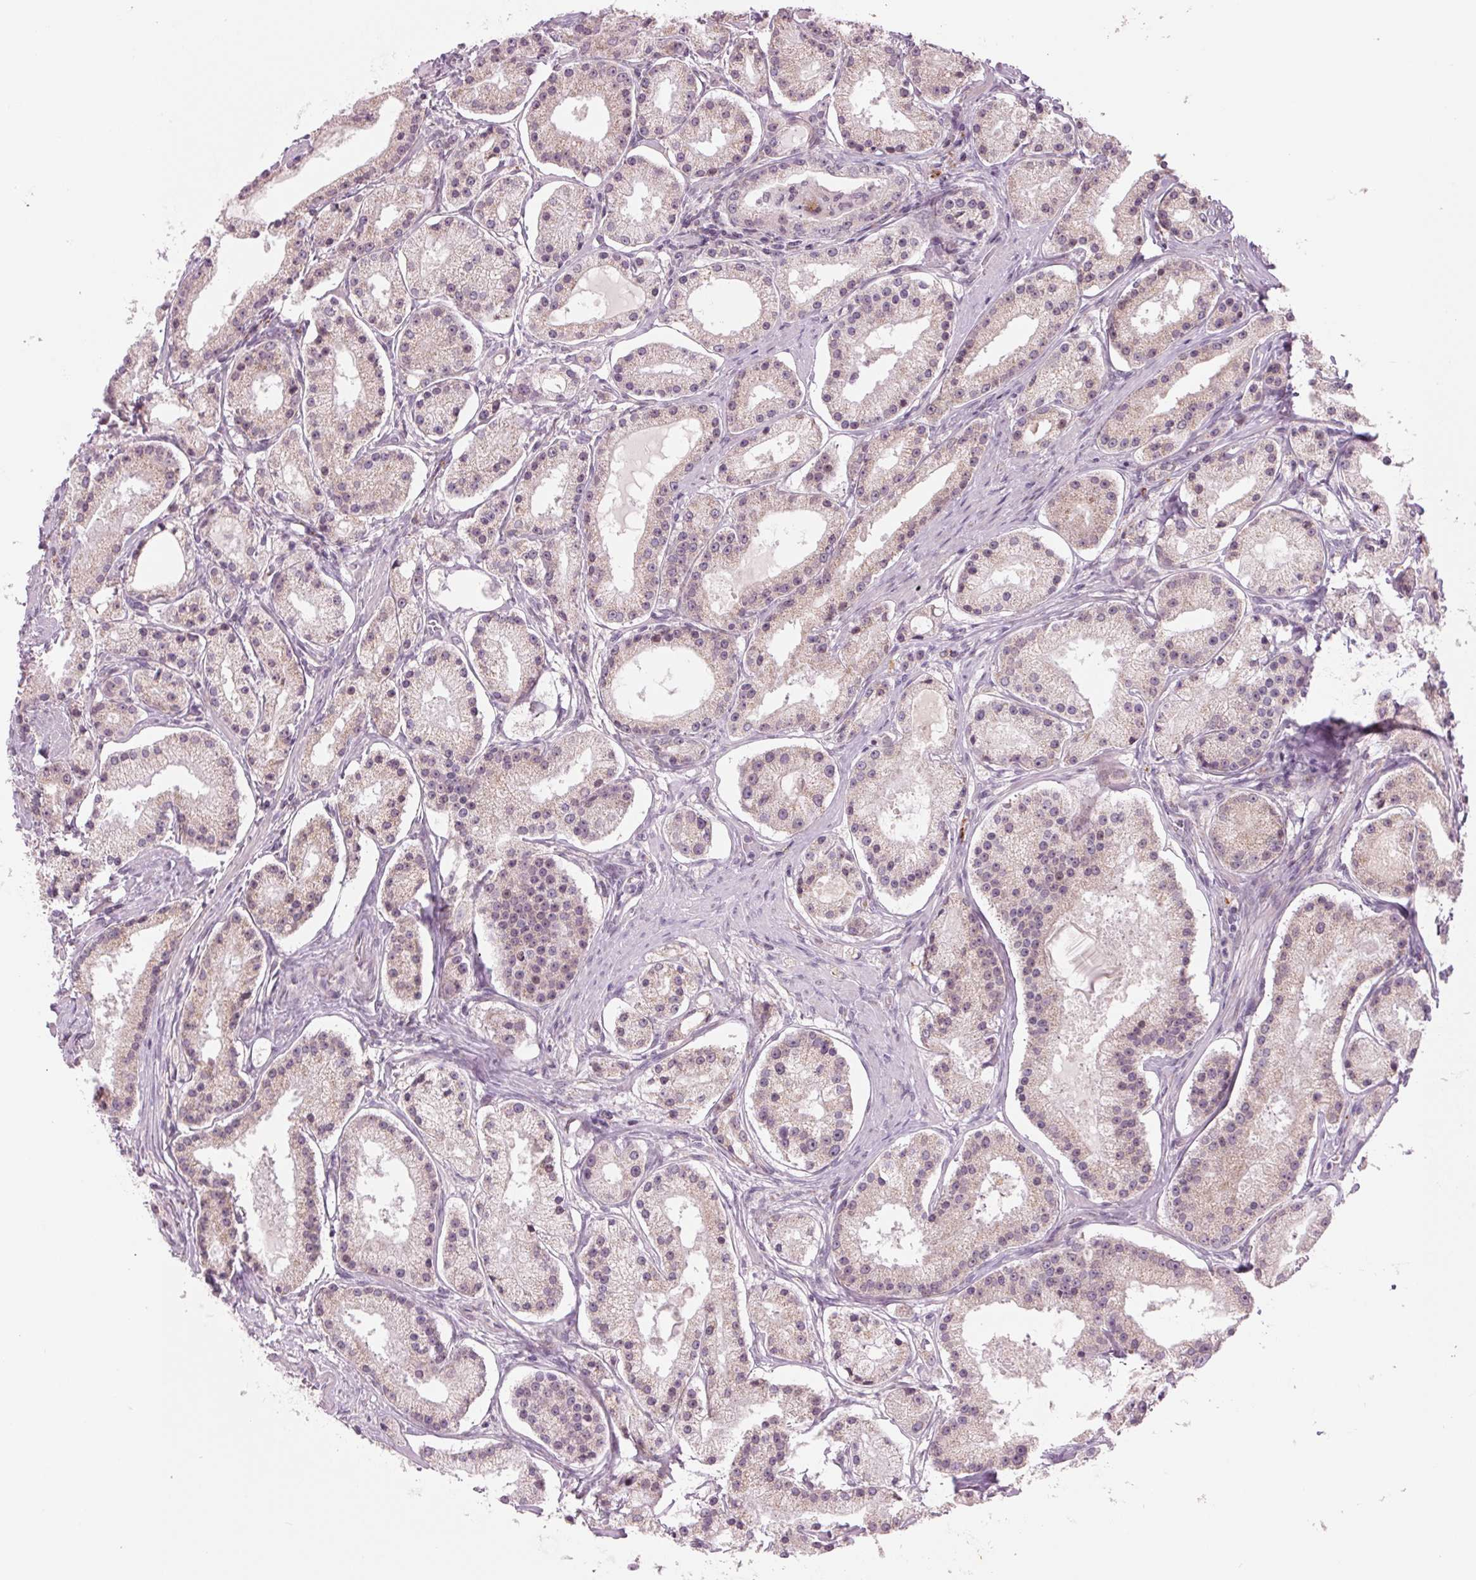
{"staining": {"intensity": "weak", "quantity": "<25%", "location": "cytoplasmic/membranous,nuclear"}, "tissue": "prostate cancer", "cell_type": "Tumor cells", "image_type": "cancer", "snomed": [{"axis": "morphology", "description": "Adenocarcinoma, Low grade"}, {"axis": "topography", "description": "Prostate"}], "caption": "This is an immunohistochemistry (IHC) image of human prostate low-grade adenocarcinoma. There is no expression in tumor cells.", "gene": "ARHGAP32", "patient": {"sex": "male", "age": 57}}